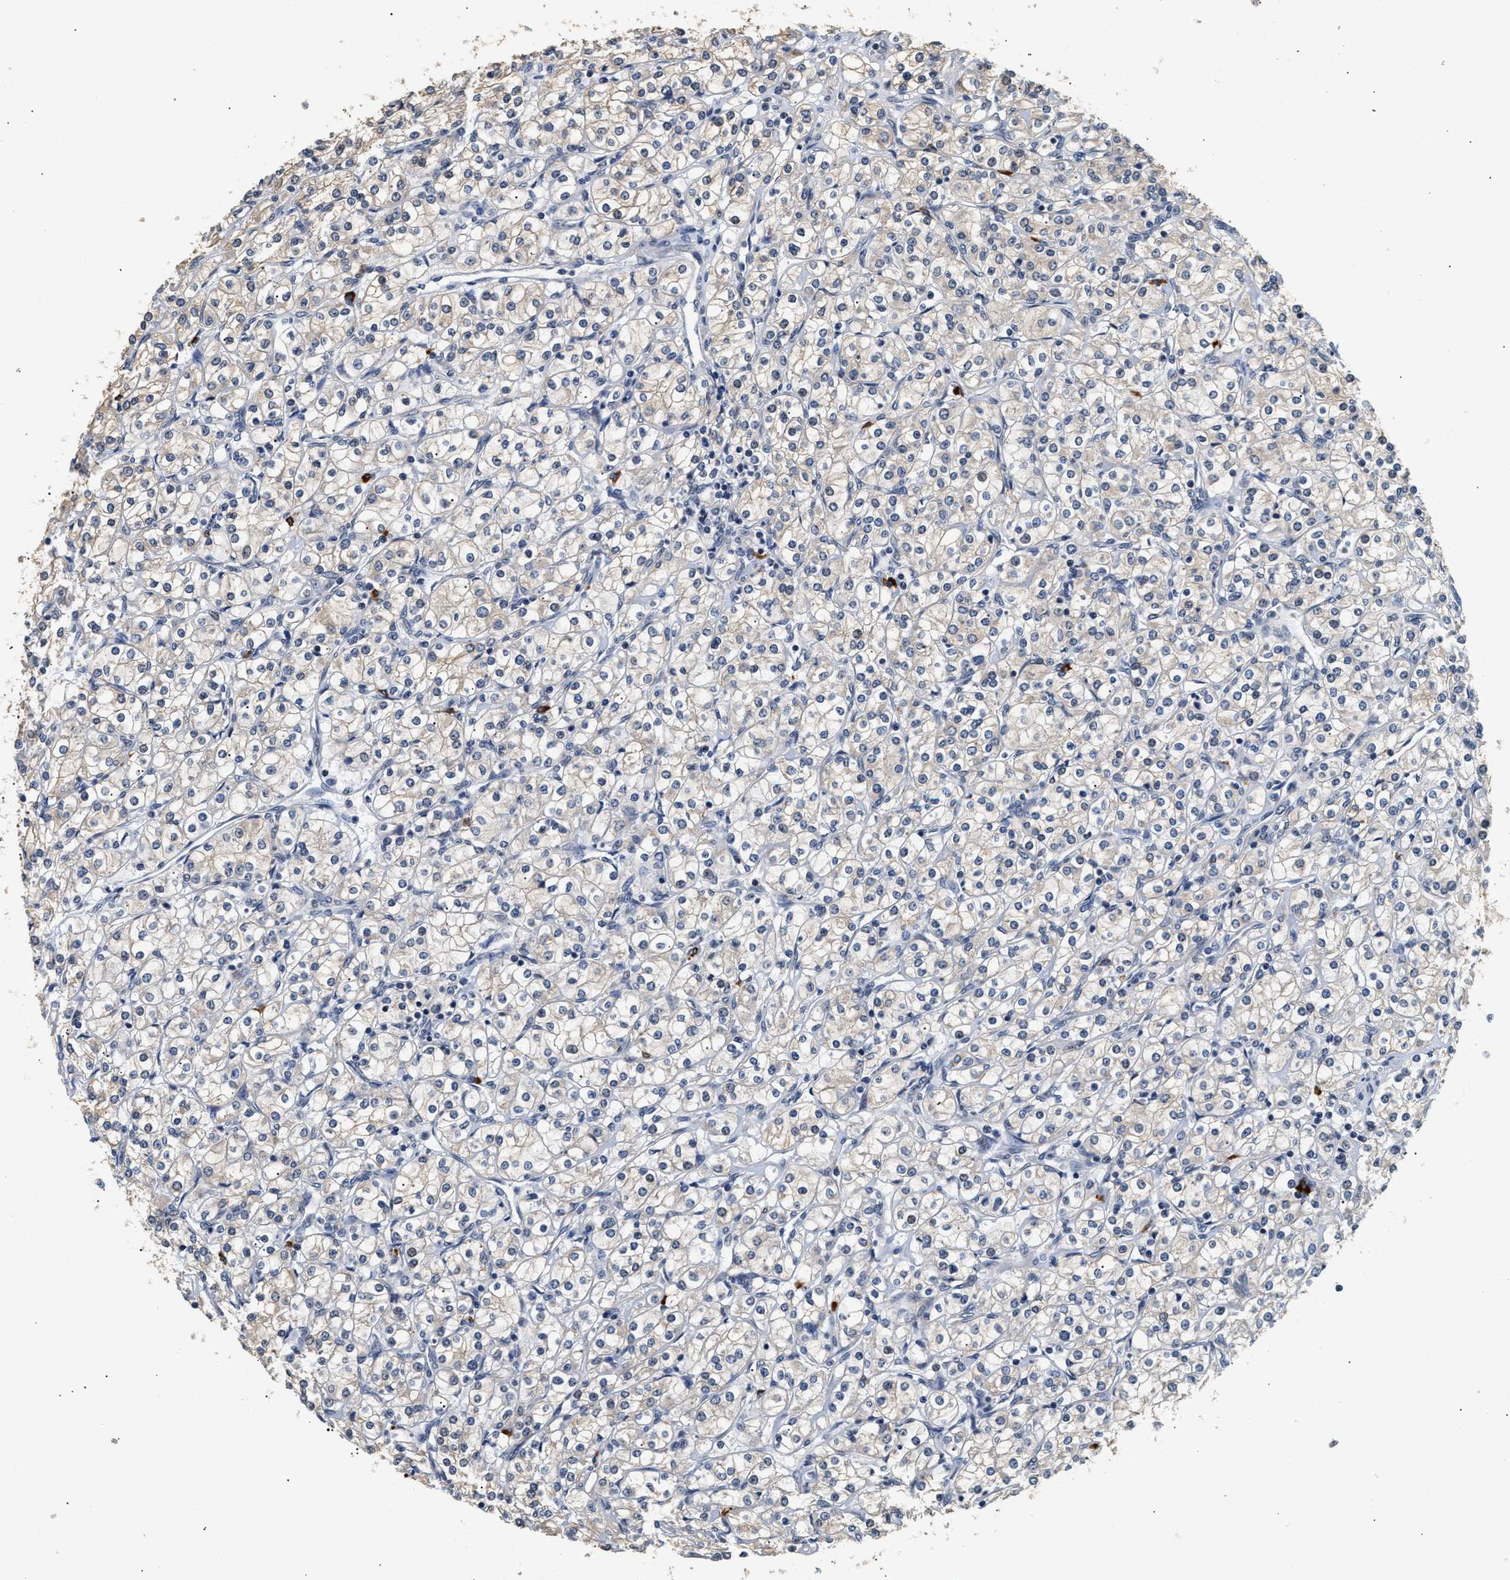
{"staining": {"intensity": "negative", "quantity": "none", "location": "none"}, "tissue": "renal cancer", "cell_type": "Tumor cells", "image_type": "cancer", "snomed": [{"axis": "morphology", "description": "Adenocarcinoma, NOS"}, {"axis": "topography", "description": "Kidney"}], "caption": "Tumor cells are negative for protein expression in human renal cancer.", "gene": "THOC1", "patient": {"sex": "male", "age": 77}}